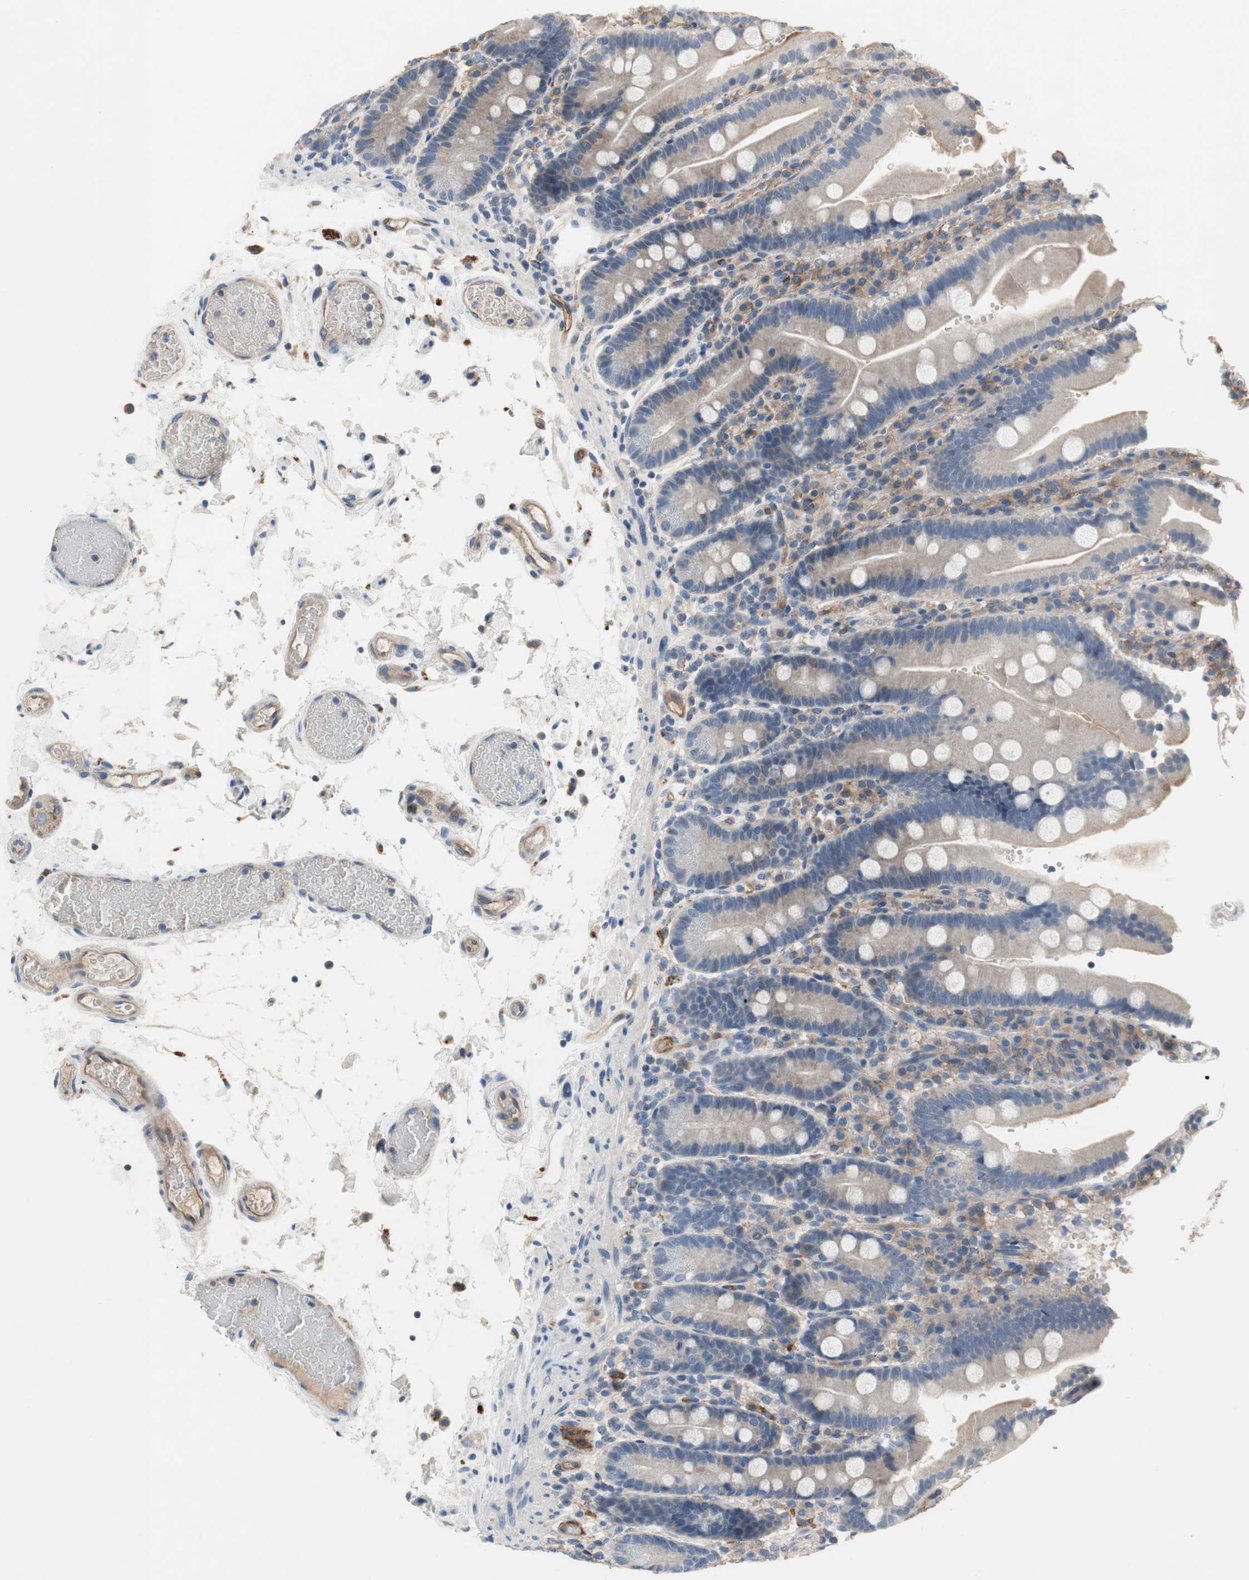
{"staining": {"intensity": "moderate", "quantity": "<25%", "location": "cytoplasmic/membranous"}, "tissue": "duodenum", "cell_type": "Glandular cells", "image_type": "normal", "snomed": [{"axis": "morphology", "description": "Normal tissue, NOS"}, {"axis": "topography", "description": "Small intestine, NOS"}], "caption": "This is a histology image of IHC staining of normal duodenum, which shows moderate staining in the cytoplasmic/membranous of glandular cells.", "gene": "ALPL", "patient": {"sex": "female", "age": 71}}